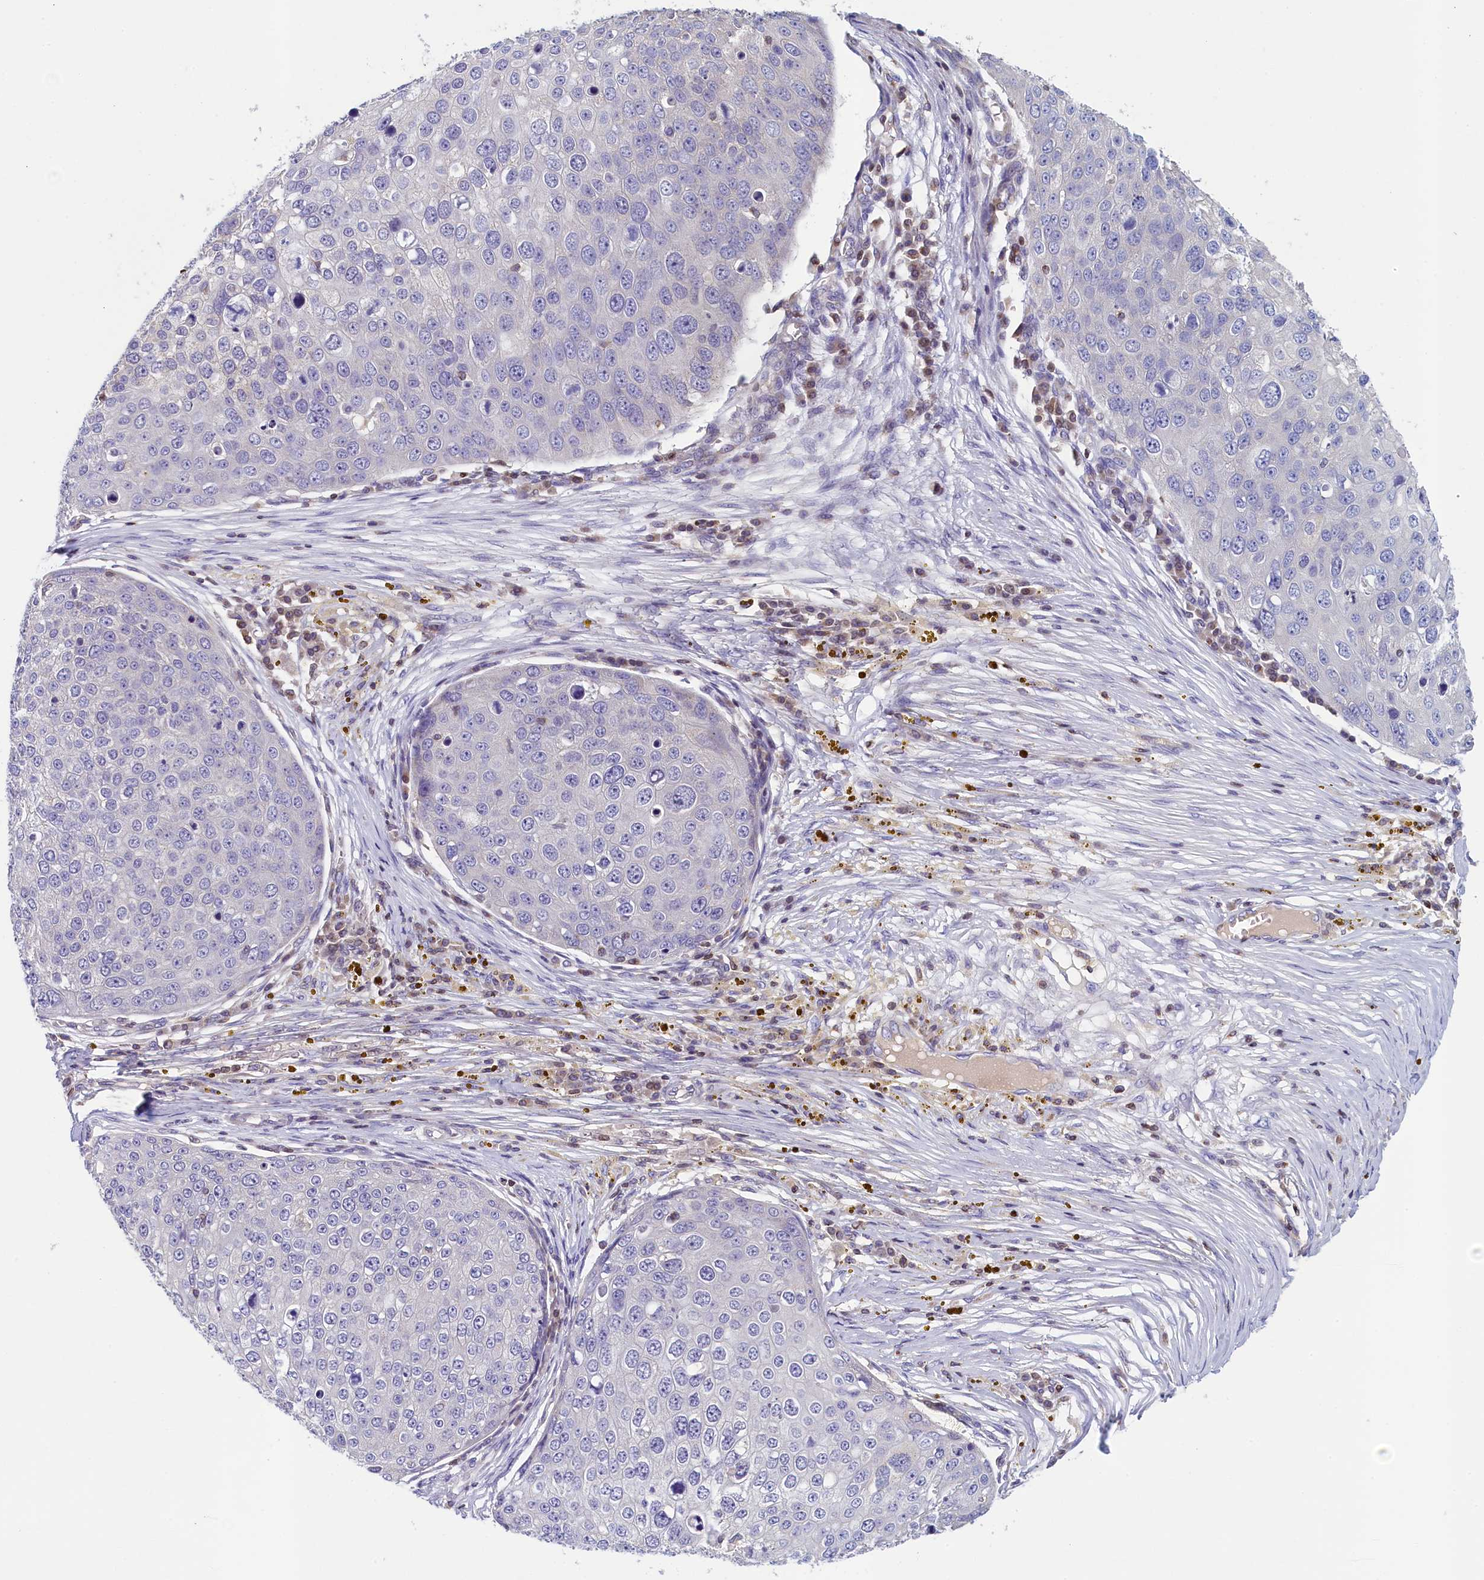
{"staining": {"intensity": "negative", "quantity": "none", "location": "none"}, "tissue": "skin cancer", "cell_type": "Tumor cells", "image_type": "cancer", "snomed": [{"axis": "morphology", "description": "Squamous cell carcinoma, NOS"}, {"axis": "topography", "description": "Skin"}], "caption": "This is a micrograph of immunohistochemistry (IHC) staining of squamous cell carcinoma (skin), which shows no expression in tumor cells.", "gene": "TRAF3IP3", "patient": {"sex": "male", "age": 71}}